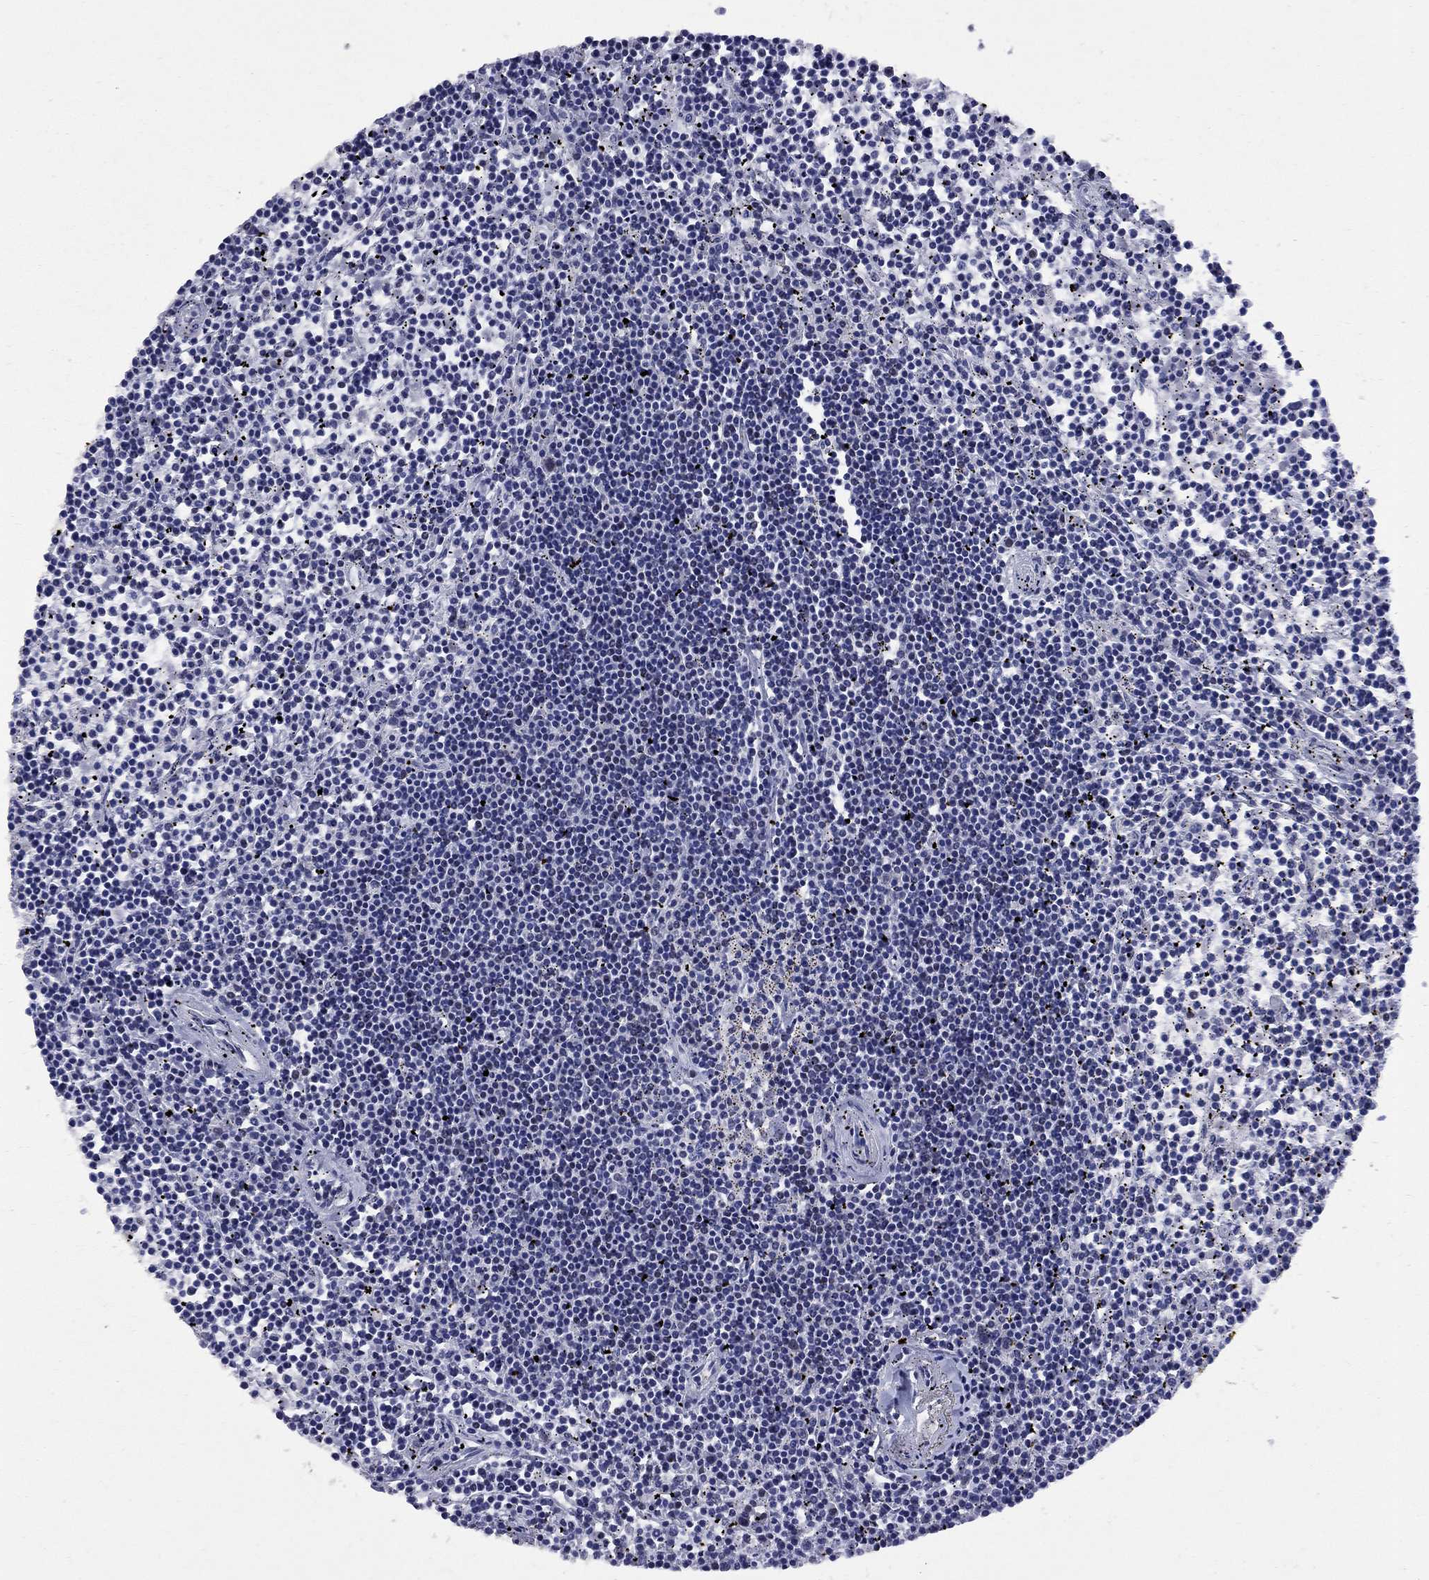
{"staining": {"intensity": "negative", "quantity": "none", "location": "none"}, "tissue": "lymphoma", "cell_type": "Tumor cells", "image_type": "cancer", "snomed": [{"axis": "morphology", "description": "Malignant lymphoma, non-Hodgkin's type, Low grade"}, {"axis": "topography", "description": "Spleen"}], "caption": "This image is of malignant lymphoma, non-Hodgkin's type (low-grade) stained with immunohistochemistry to label a protein in brown with the nuclei are counter-stained blue. There is no staining in tumor cells. Nuclei are stained in blue.", "gene": "TAF9", "patient": {"sex": "female", "age": 19}}